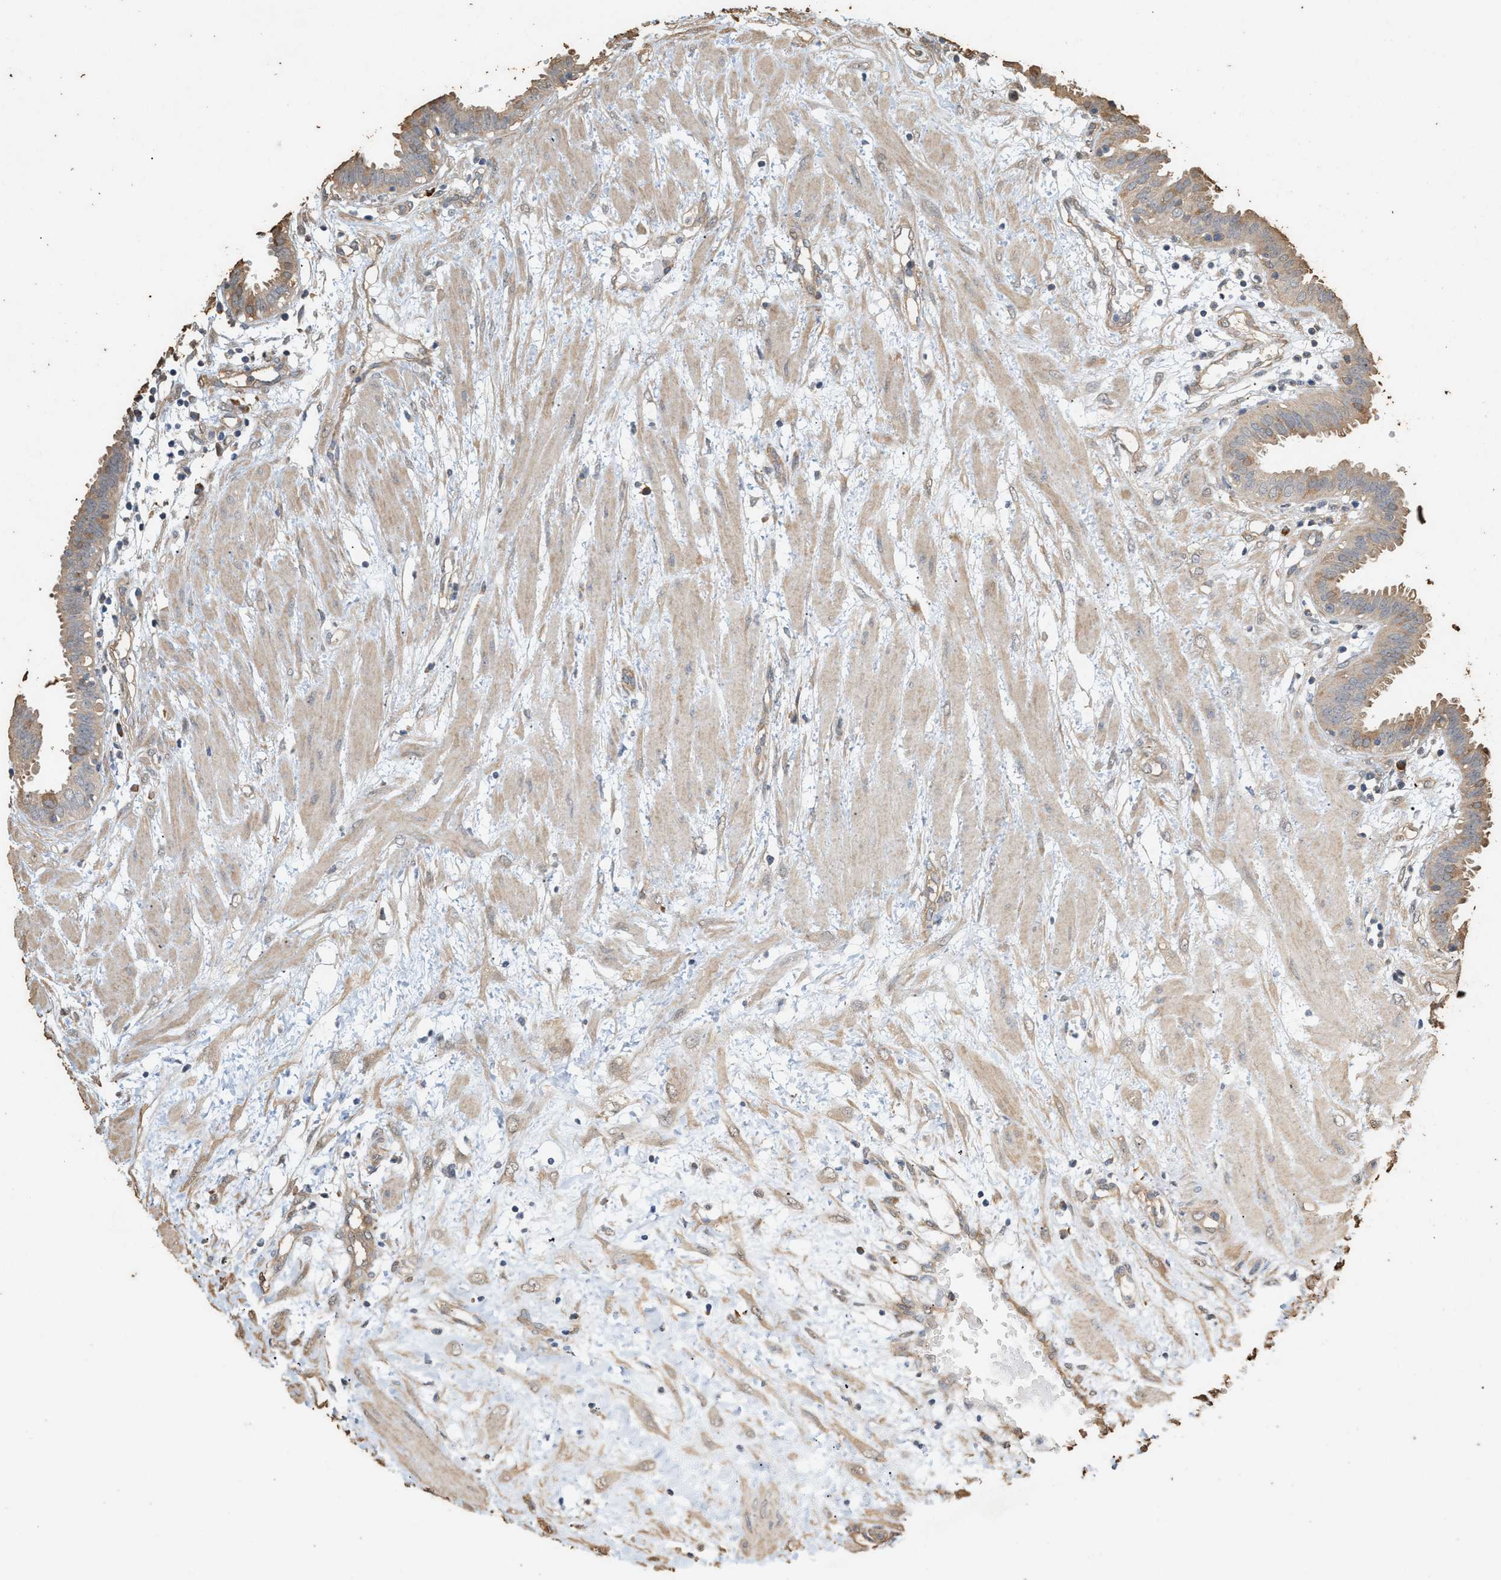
{"staining": {"intensity": "moderate", "quantity": ">75%", "location": "cytoplasmic/membranous"}, "tissue": "fallopian tube", "cell_type": "Glandular cells", "image_type": "normal", "snomed": [{"axis": "morphology", "description": "Normal tissue, NOS"}, {"axis": "topography", "description": "Fallopian tube"}, {"axis": "topography", "description": "Placenta"}], "caption": "This micrograph exhibits unremarkable fallopian tube stained with IHC to label a protein in brown. The cytoplasmic/membranous of glandular cells show moderate positivity for the protein. Nuclei are counter-stained blue.", "gene": "DCAF7", "patient": {"sex": "female", "age": 32}}